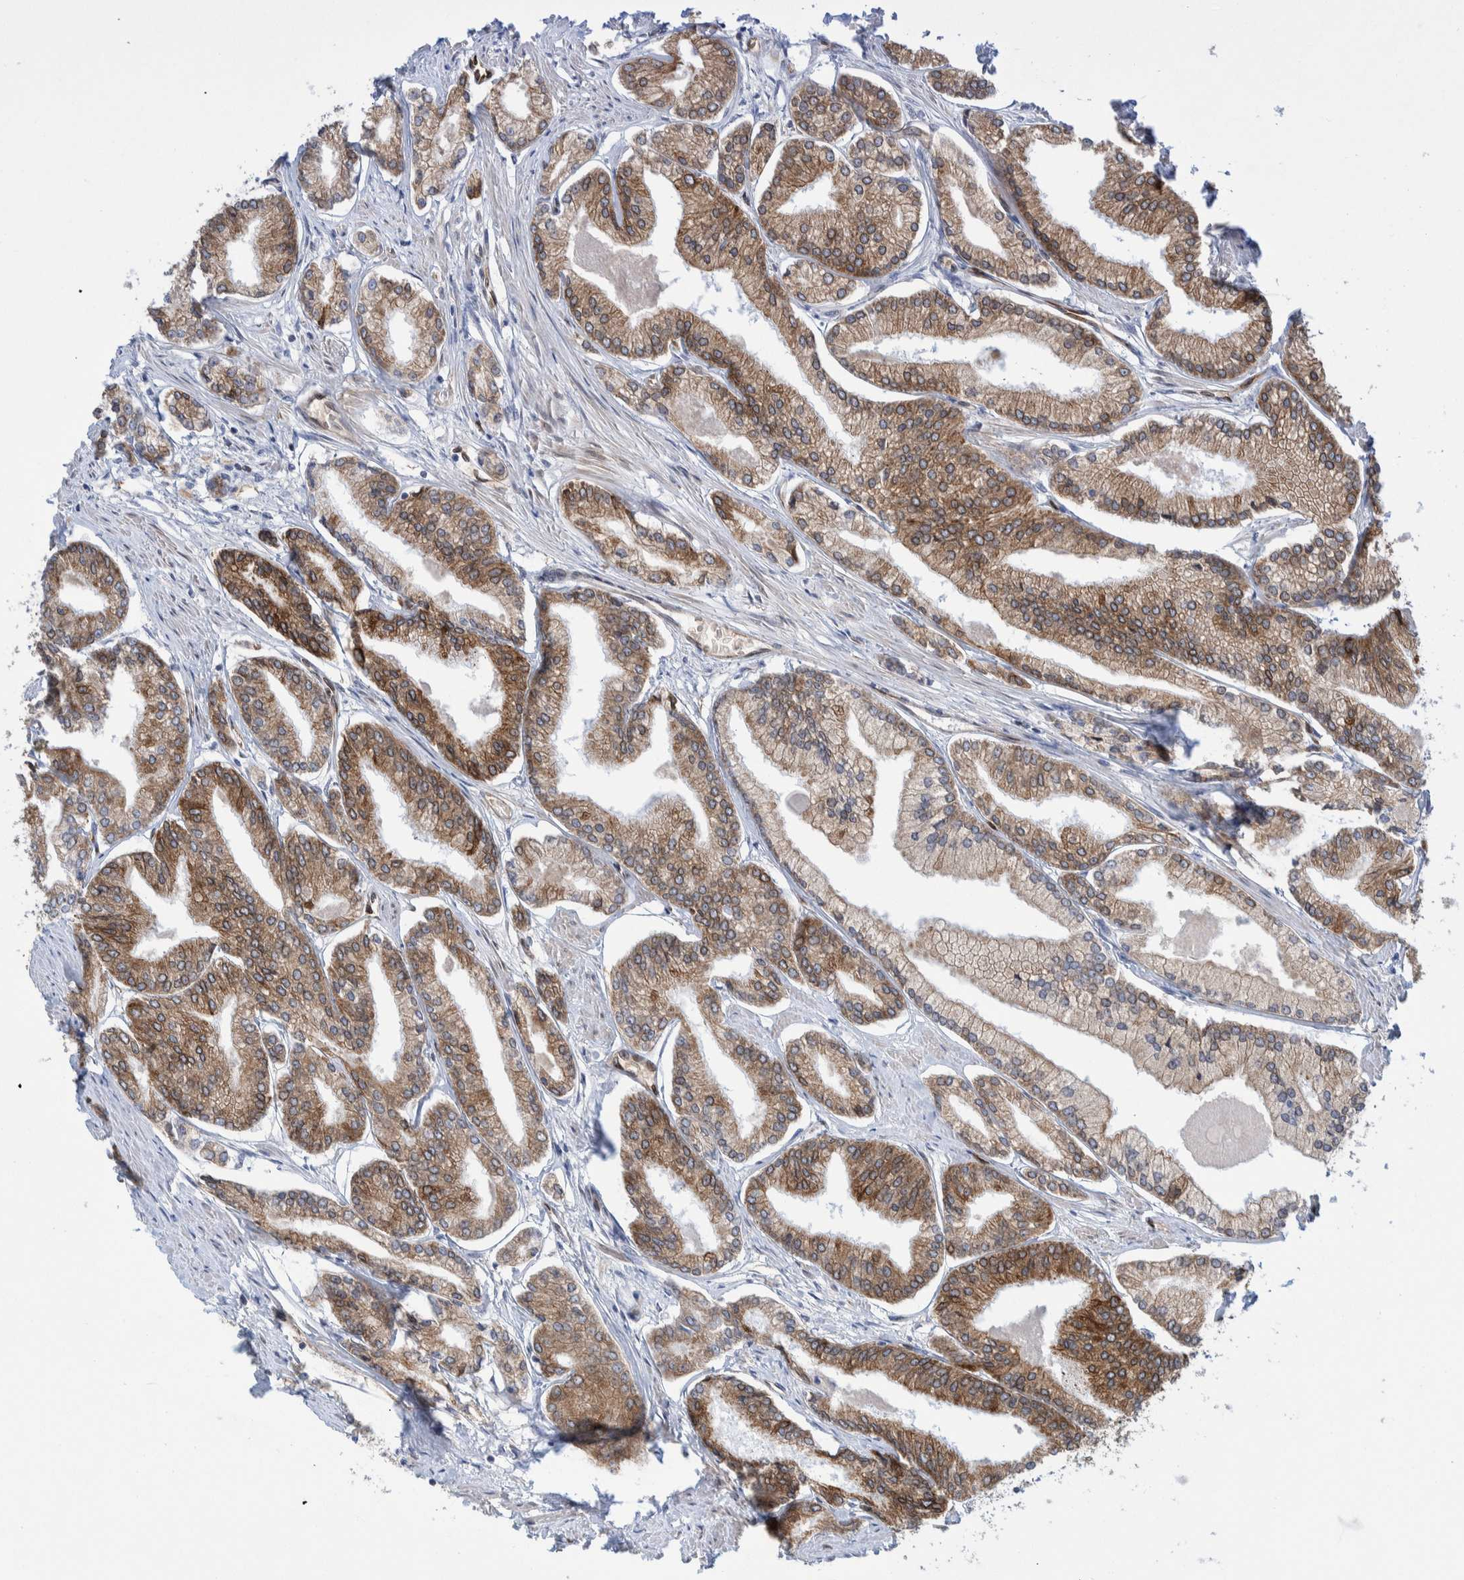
{"staining": {"intensity": "weak", "quantity": ">75%", "location": "cytoplasmic/membranous"}, "tissue": "prostate cancer", "cell_type": "Tumor cells", "image_type": "cancer", "snomed": [{"axis": "morphology", "description": "Adenocarcinoma, Low grade"}, {"axis": "topography", "description": "Prostate"}], "caption": "Human prostate adenocarcinoma (low-grade) stained with a brown dye reveals weak cytoplasmic/membranous positive expression in approximately >75% of tumor cells.", "gene": "THEM6", "patient": {"sex": "male", "age": 52}}